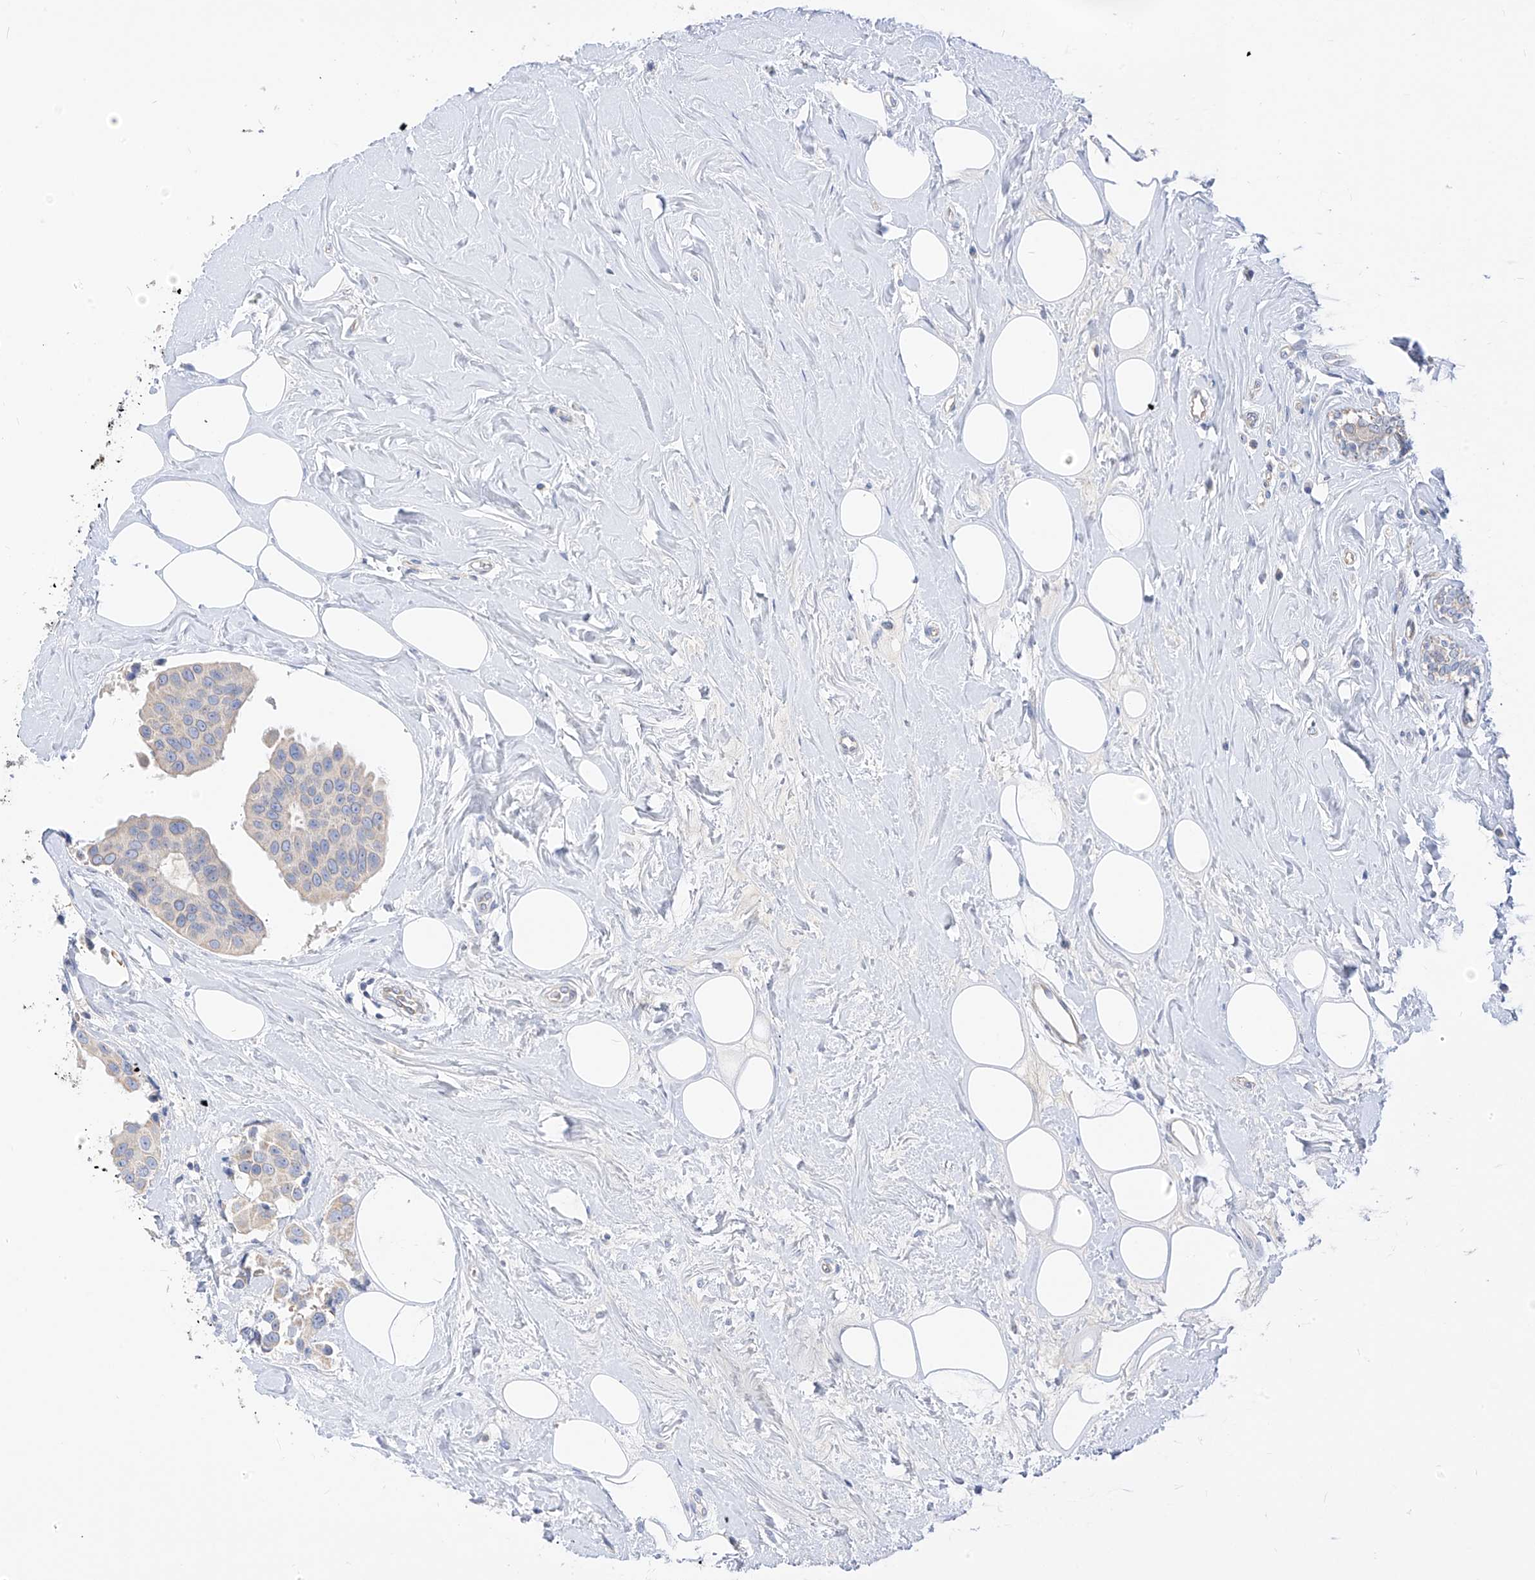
{"staining": {"intensity": "weak", "quantity": "25%-75%", "location": "cytoplasmic/membranous"}, "tissue": "breast cancer", "cell_type": "Tumor cells", "image_type": "cancer", "snomed": [{"axis": "morphology", "description": "Normal tissue, NOS"}, {"axis": "morphology", "description": "Duct carcinoma"}, {"axis": "topography", "description": "Breast"}], "caption": "There is low levels of weak cytoplasmic/membranous expression in tumor cells of intraductal carcinoma (breast), as demonstrated by immunohistochemical staining (brown color).", "gene": "RASA2", "patient": {"sex": "female", "age": 39}}